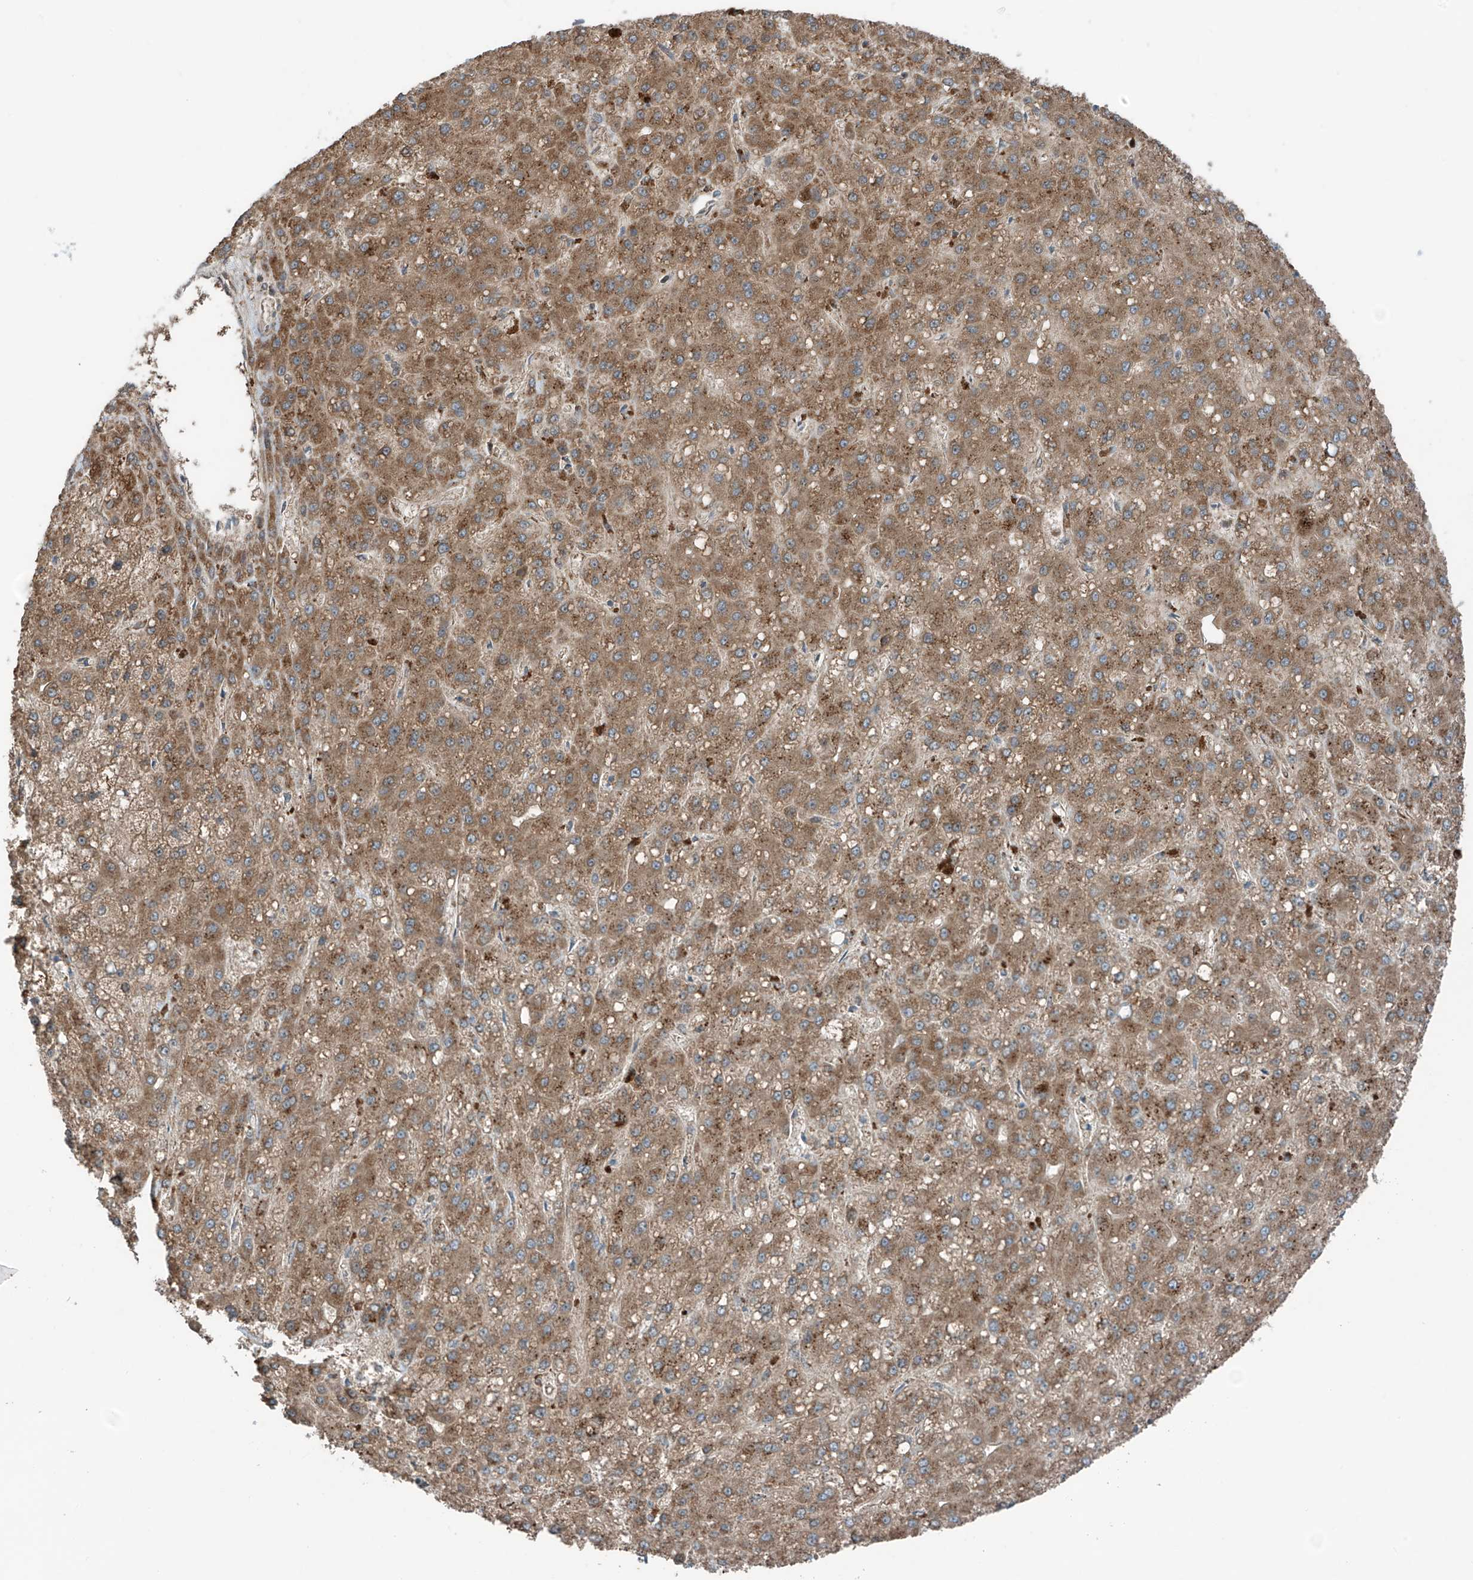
{"staining": {"intensity": "moderate", "quantity": ">75%", "location": "cytoplasmic/membranous"}, "tissue": "liver cancer", "cell_type": "Tumor cells", "image_type": "cancer", "snomed": [{"axis": "morphology", "description": "Carcinoma, Hepatocellular, NOS"}, {"axis": "topography", "description": "Liver"}], "caption": "Moderate cytoplasmic/membranous positivity for a protein is appreciated in about >75% of tumor cells of liver cancer (hepatocellular carcinoma) using immunohistochemistry (IHC).", "gene": "SAMD3", "patient": {"sex": "male", "age": 67}}